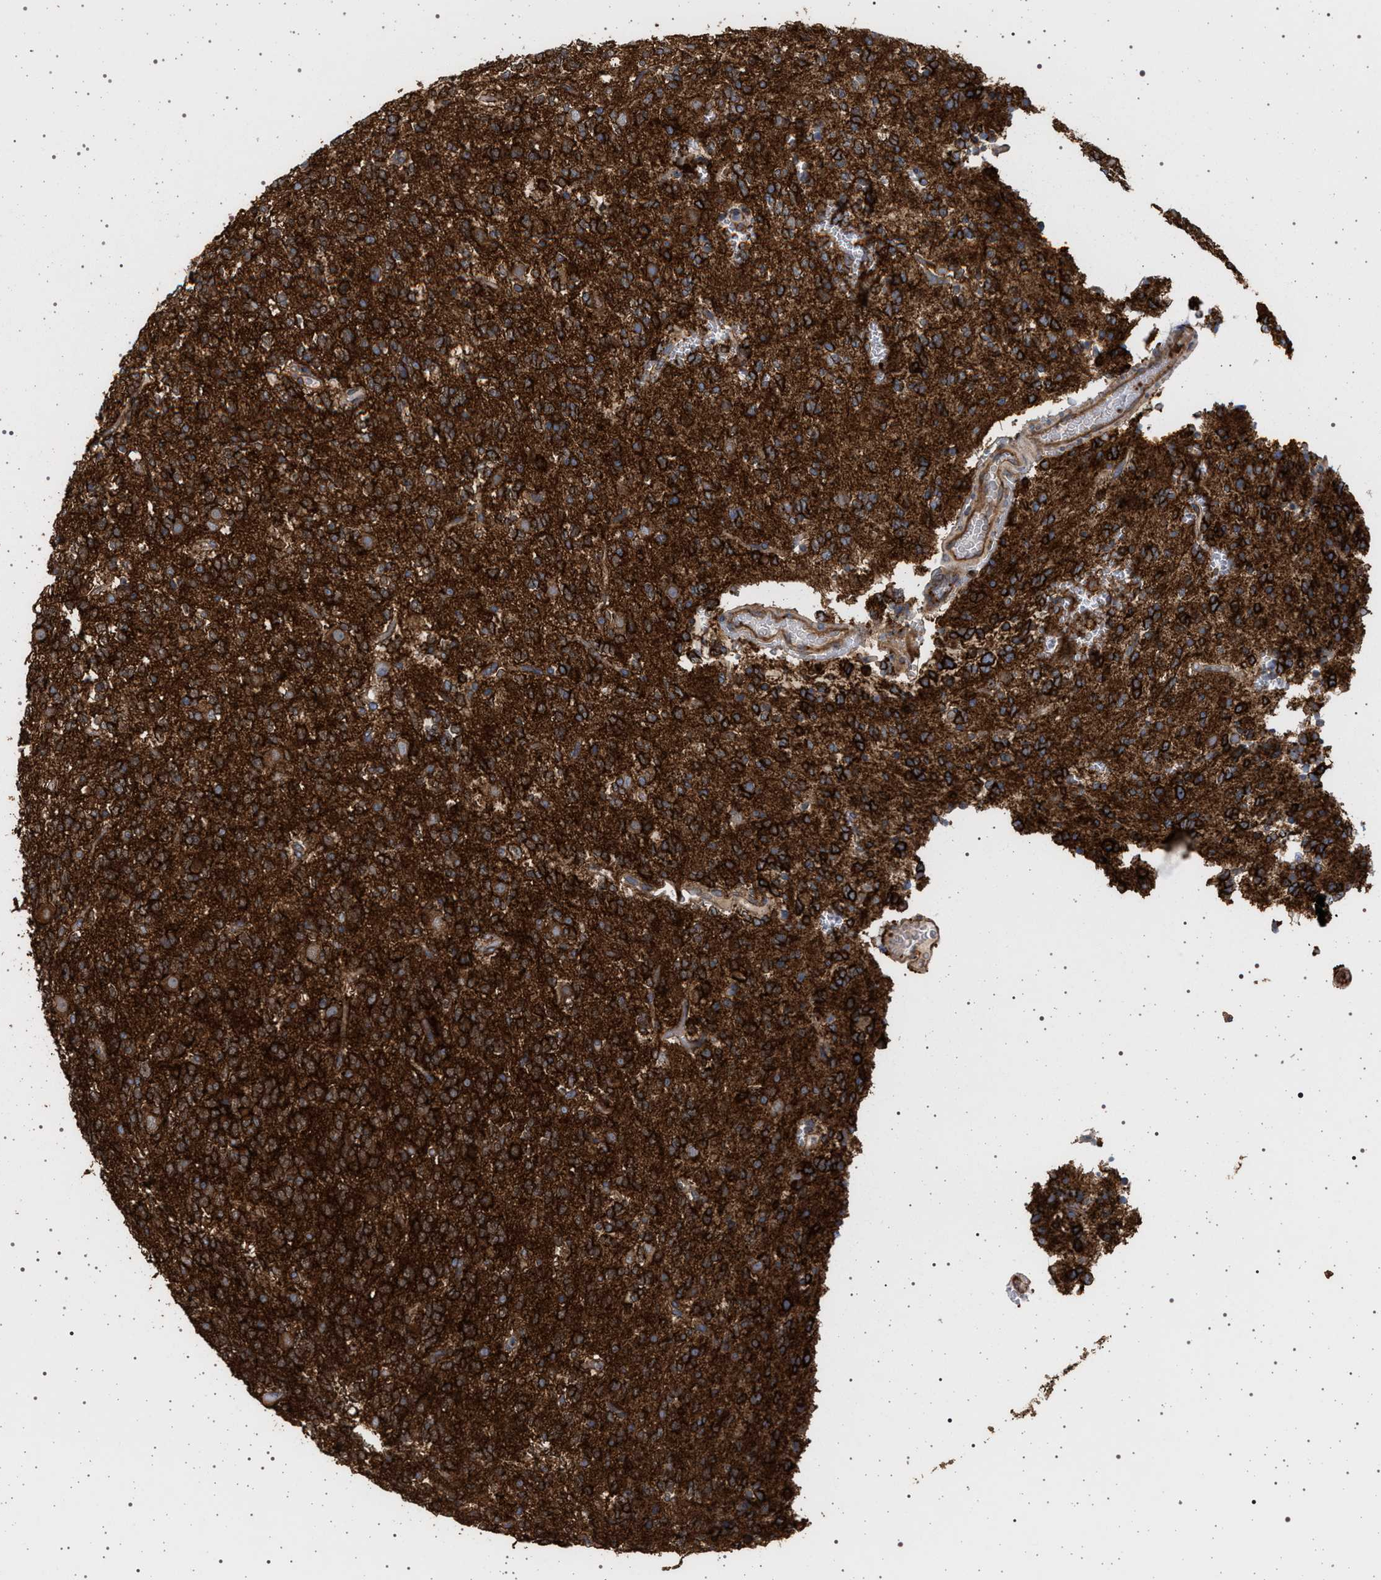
{"staining": {"intensity": "strong", "quantity": ">75%", "location": "cytoplasmic/membranous"}, "tissue": "glioma", "cell_type": "Tumor cells", "image_type": "cancer", "snomed": [{"axis": "morphology", "description": "Glioma, malignant, Low grade"}, {"axis": "topography", "description": "Brain"}], "caption": "Approximately >75% of tumor cells in glioma demonstrate strong cytoplasmic/membranous protein positivity as visualized by brown immunohistochemical staining.", "gene": "IFT20", "patient": {"sex": "male", "age": 38}}